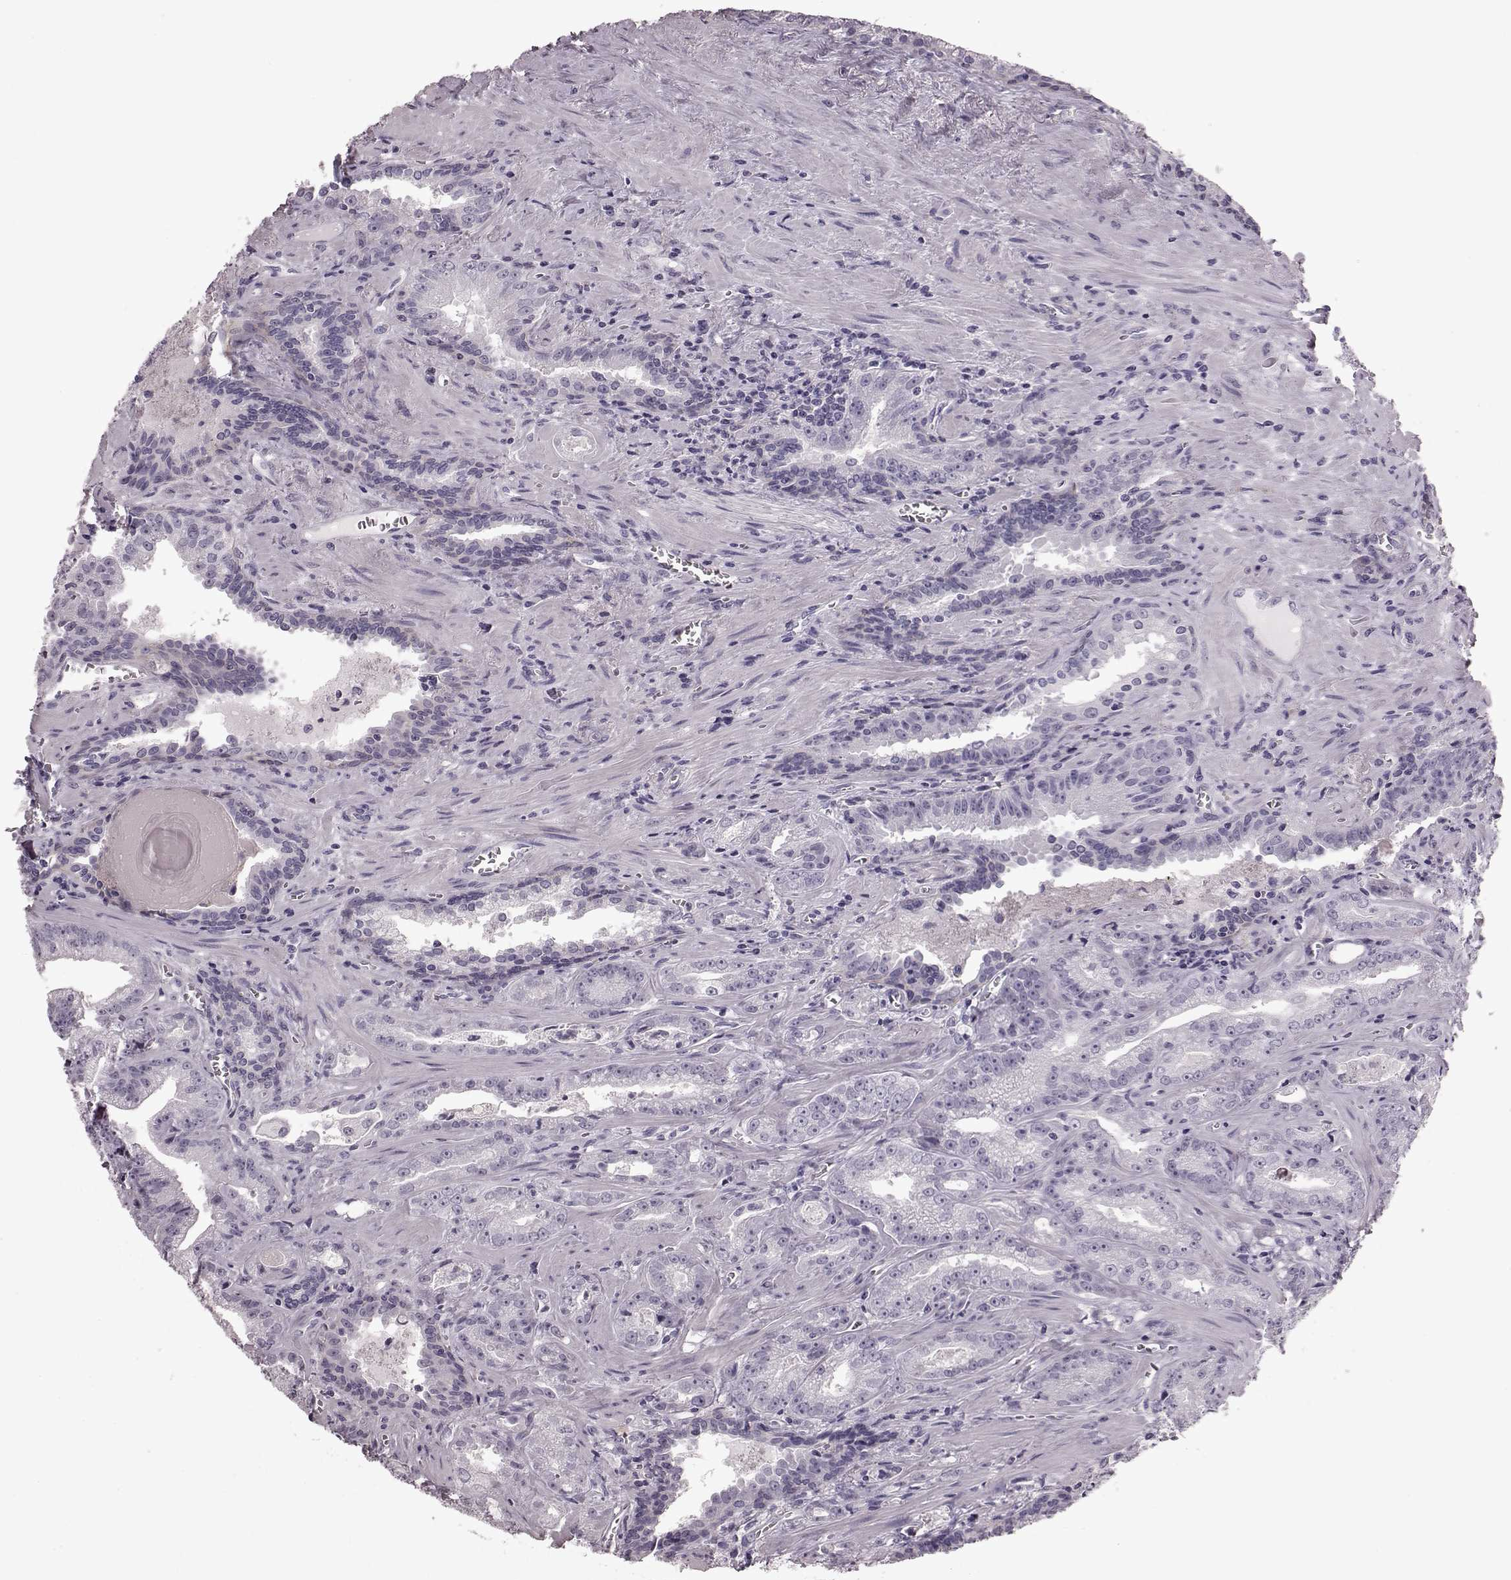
{"staining": {"intensity": "negative", "quantity": "none", "location": "none"}, "tissue": "prostate cancer", "cell_type": "Tumor cells", "image_type": "cancer", "snomed": [{"axis": "morphology", "description": "Adenocarcinoma, High grade"}, {"axis": "topography", "description": "Prostate"}], "caption": "Immunohistochemistry photomicrograph of prostate high-grade adenocarcinoma stained for a protein (brown), which reveals no expression in tumor cells. (DAB (3,3'-diaminobenzidine) immunohistochemistry, high magnification).", "gene": "CRYBA2", "patient": {"sex": "male", "age": 68}}